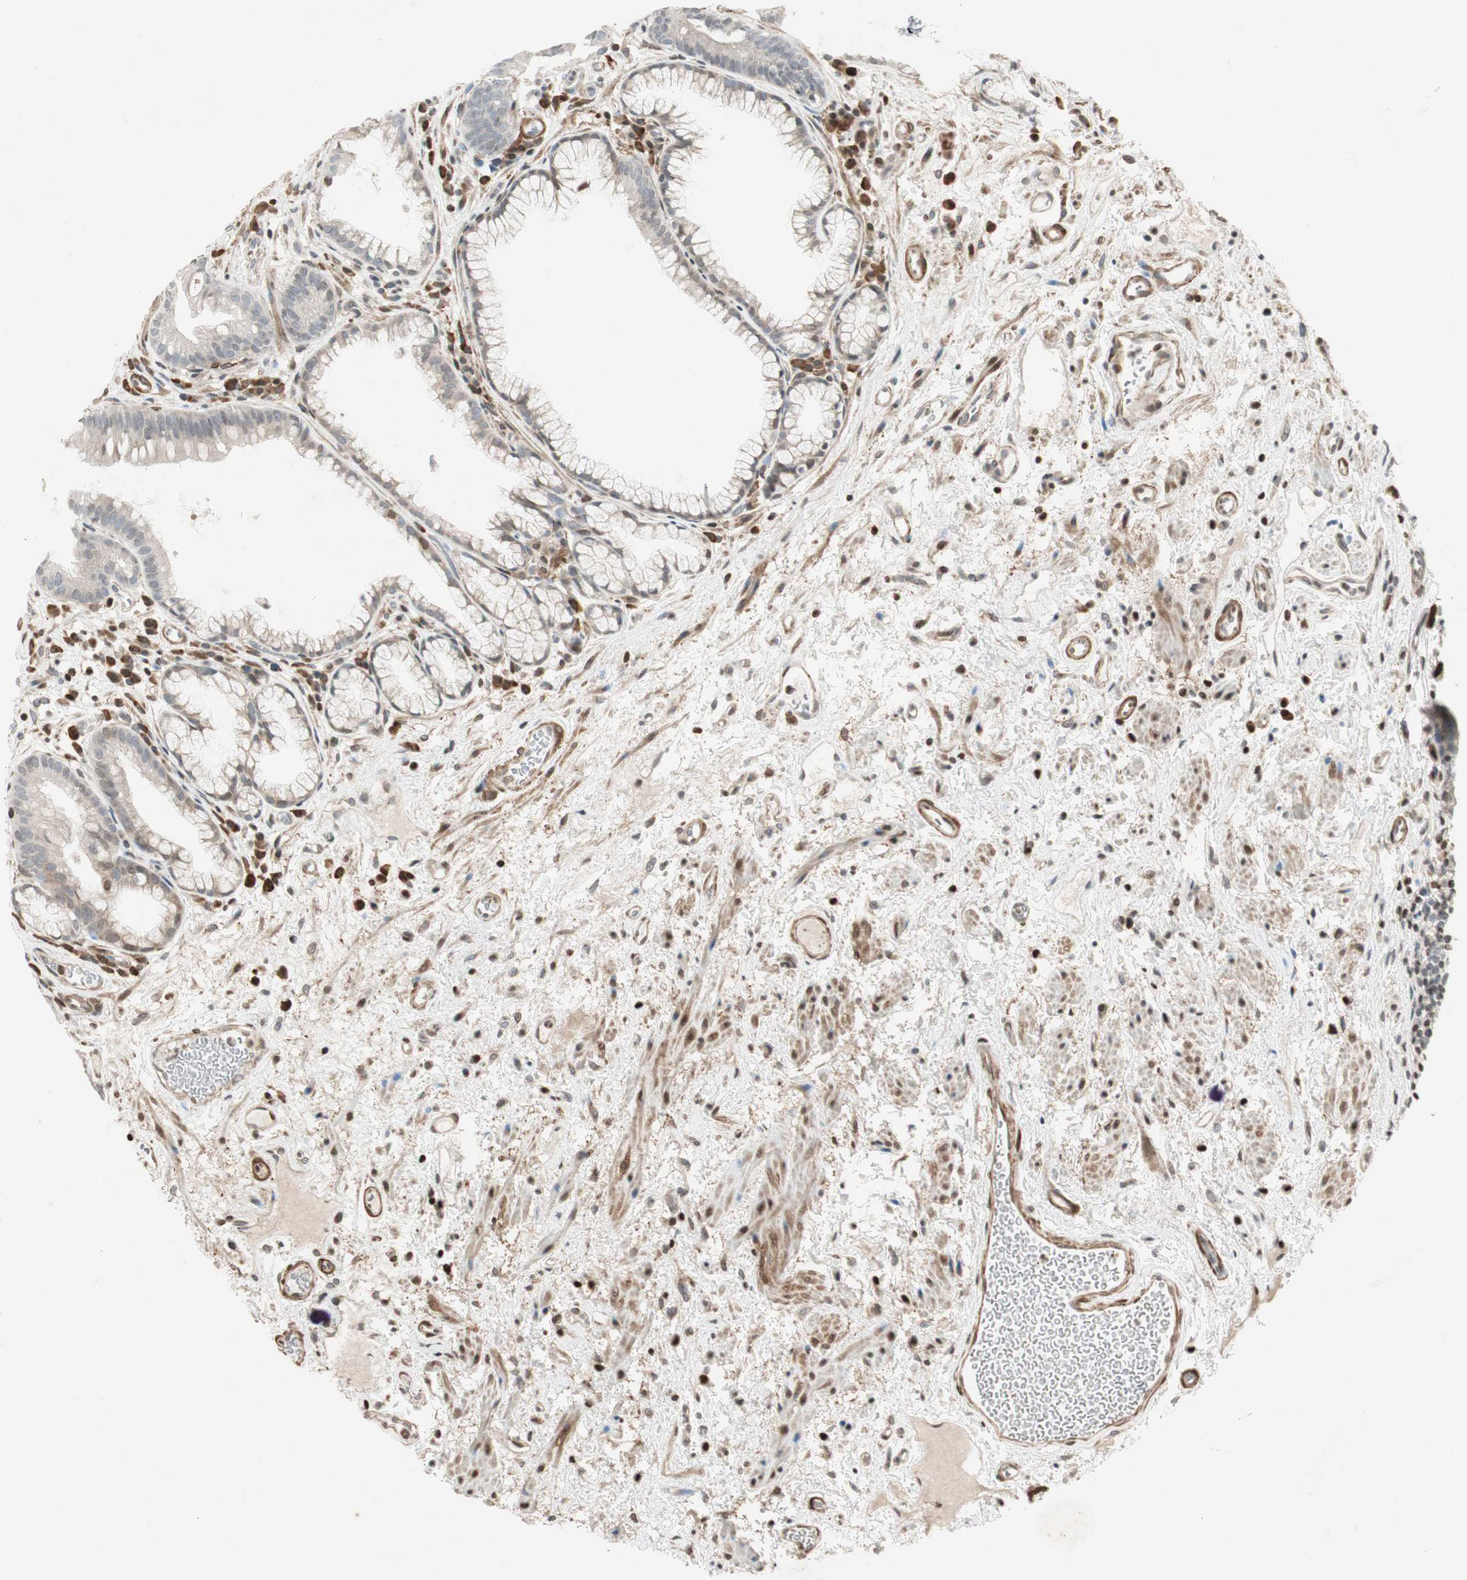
{"staining": {"intensity": "weak", "quantity": ">75%", "location": "cytoplasmic/membranous,nuclear"}, "tissue": "stomach", "cell_type": "Glandular cells", "image_type": "normal", "snomed": [{"axis": "morphology", "description": "Normal tissue, NOS"}, {"axis": "topography", "description": "Stomach, upper"}], "caption": "This is an image of IHC staining of benign stomach, which shows weak expression in the cytoplasmic/membranous,nuclear of glandular cells.", "gene": "PRKG1", "patient": {"sex": "male", "age": 72}}